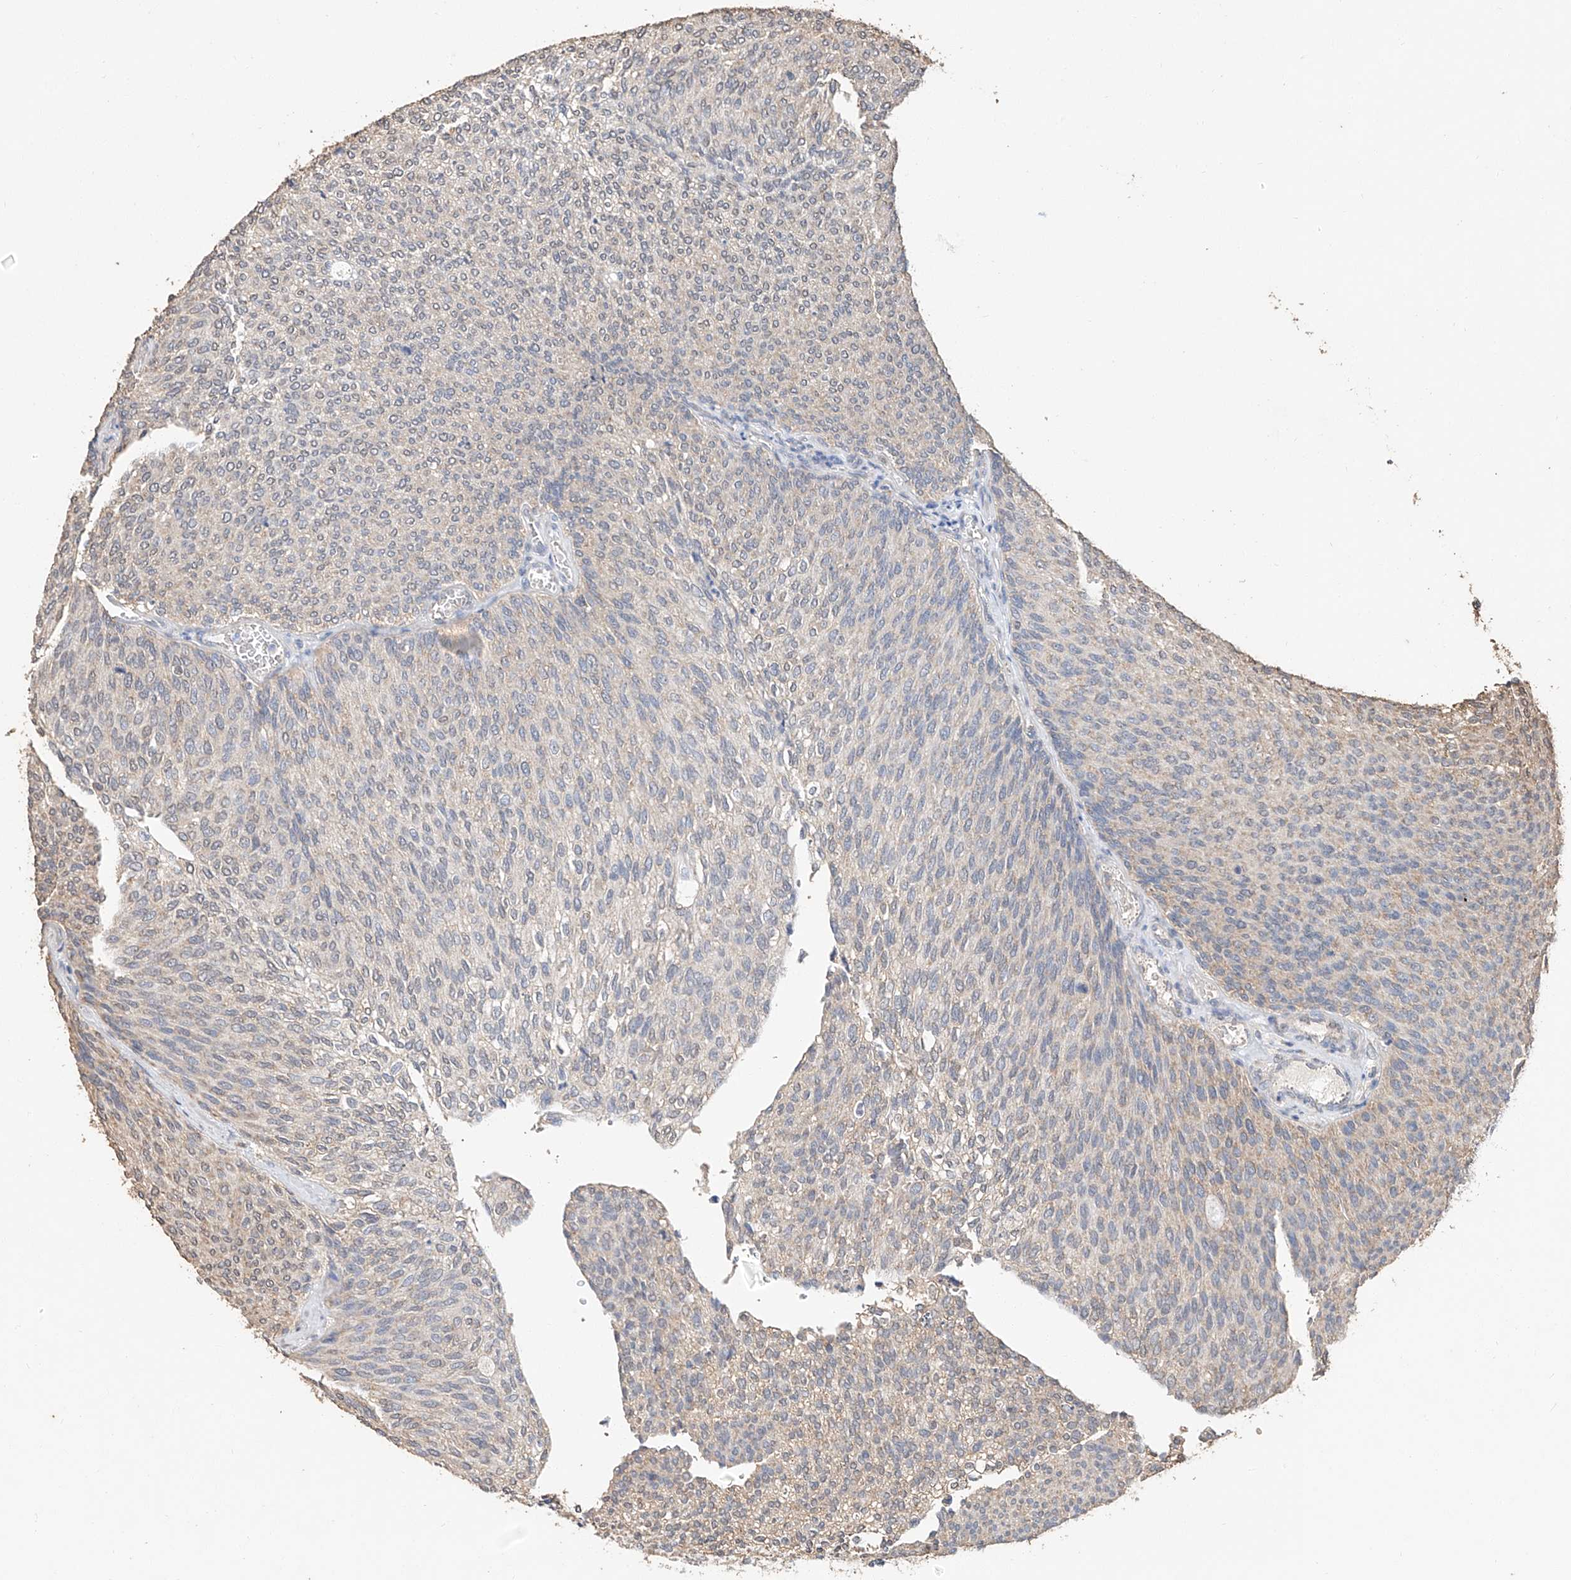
{"staining": {"intensity": "weak", "quantity": "<25%", "location": "cytoplasmic/membranous"}, "tissue": "urothelial cancer", "cell_type": "Tumor cells", "image_type": "cancer", "snomed": [{"axis": "morphology", "description": "Urothelial carcinoma, Low grade"}, {"axis": "topography", "description": "Urinary bladder"}], "caption": "Immunohistochemistry of human low-grade urothelial carcinoma reveals no staining in tumor cells.", "gene": "CERS4", "patient": {"sex": "female", "age": 79}}